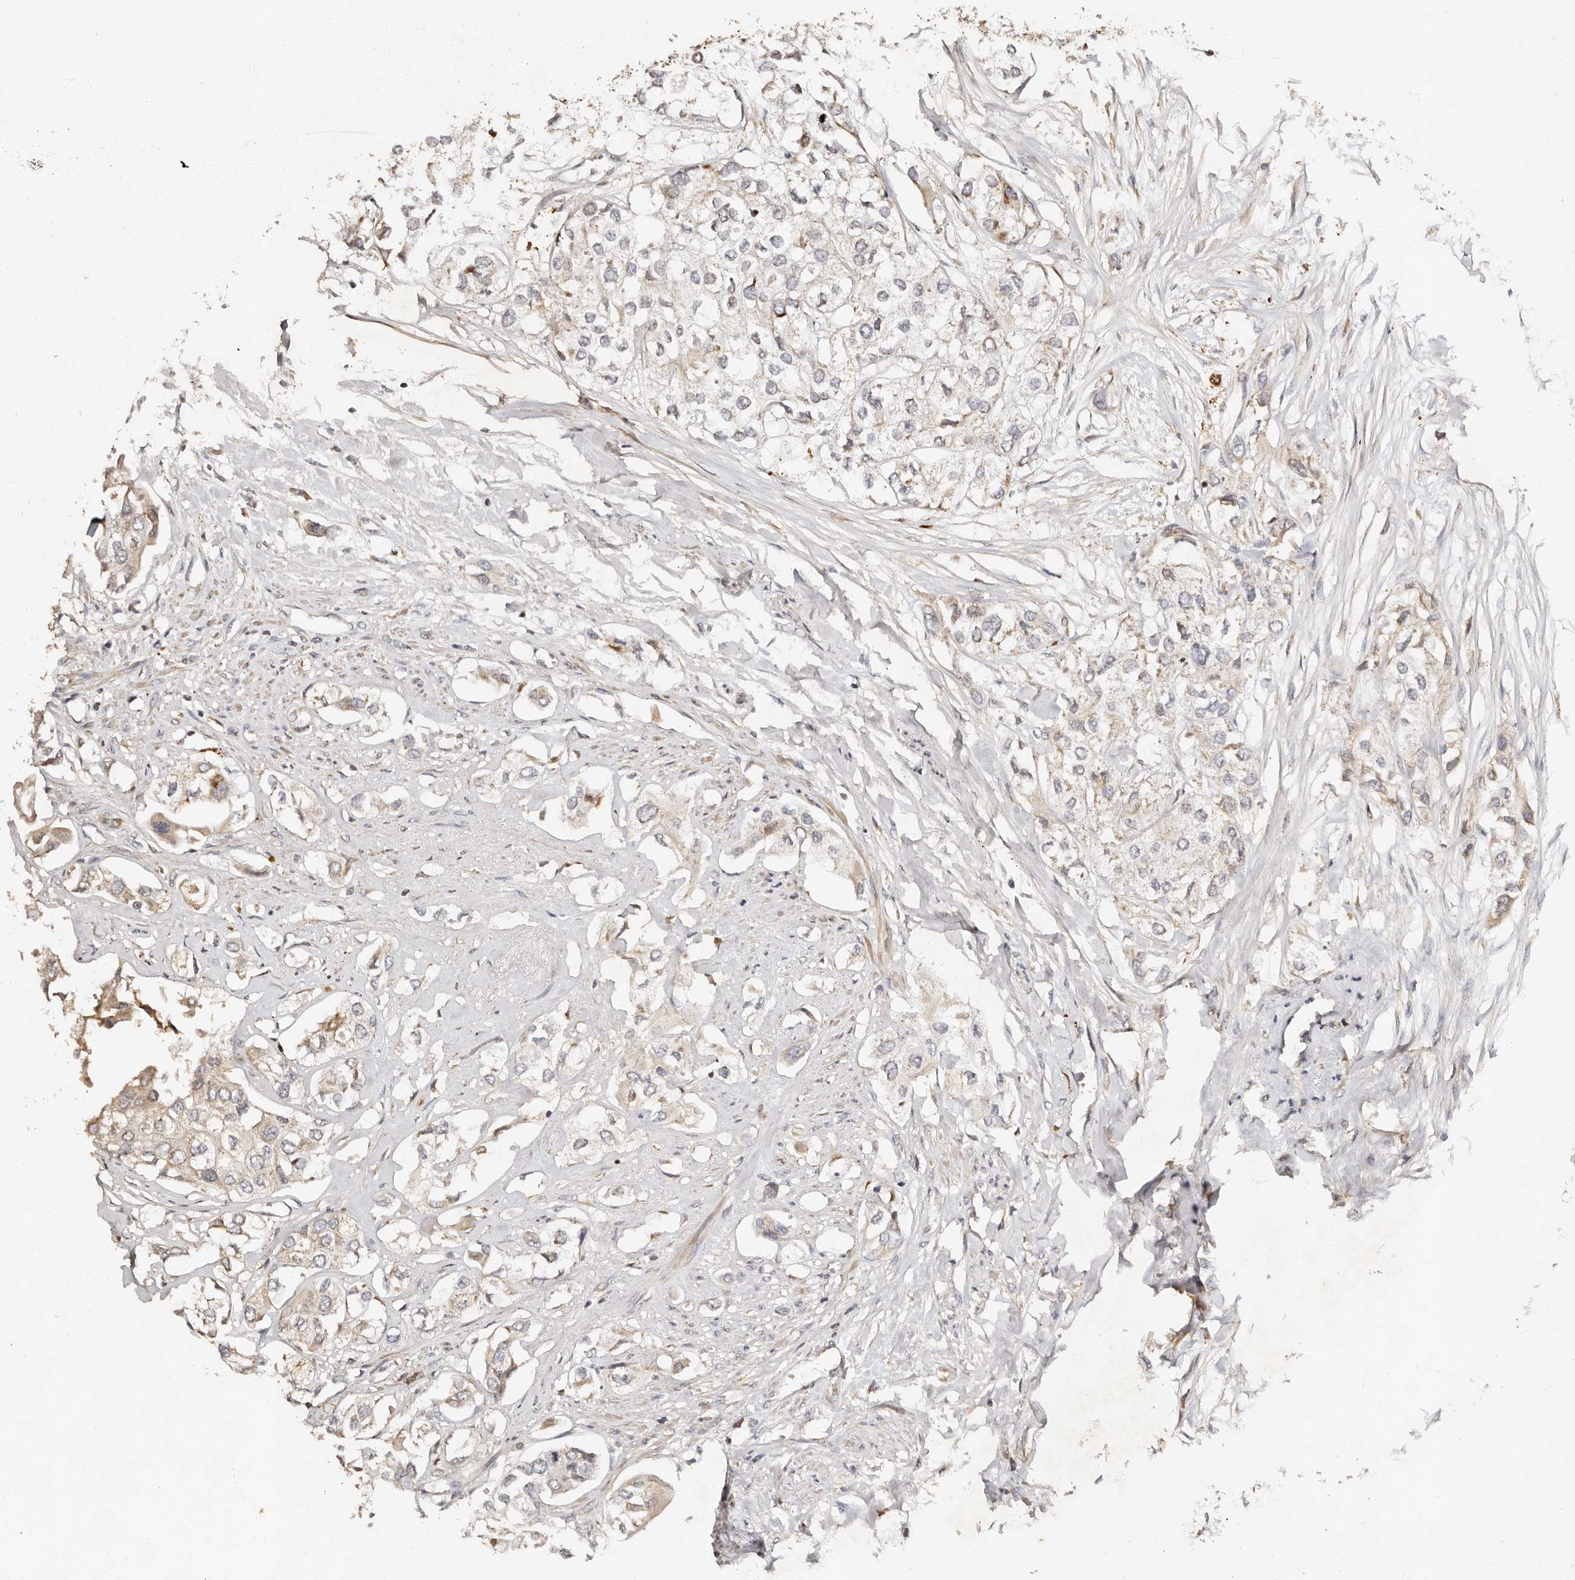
{"staining": {"intensity": "weak", "quantity": "<25%", "location": "cytoplasmic/membranous"}, "tissue": "urothelial cancer", "cell_type": "Tumor cells", "image_type": "cancer", "snomed": [{"axis": "morphology", "description": "Urothelial carcinoma, High grade"}, {"axis": "topography", "description": "Urinary bladder"}], "caption": "High magnification brightfield microscopy of urothelial carcinoma (high-grade) stained with DAB (3,3'-diaminobenzidine) (brown) and counterstained with hematoxylin (blue): tumor cells show no significant positivity.", "gene": "DENND11", "patient": {"sex": "male", "age": 64}}